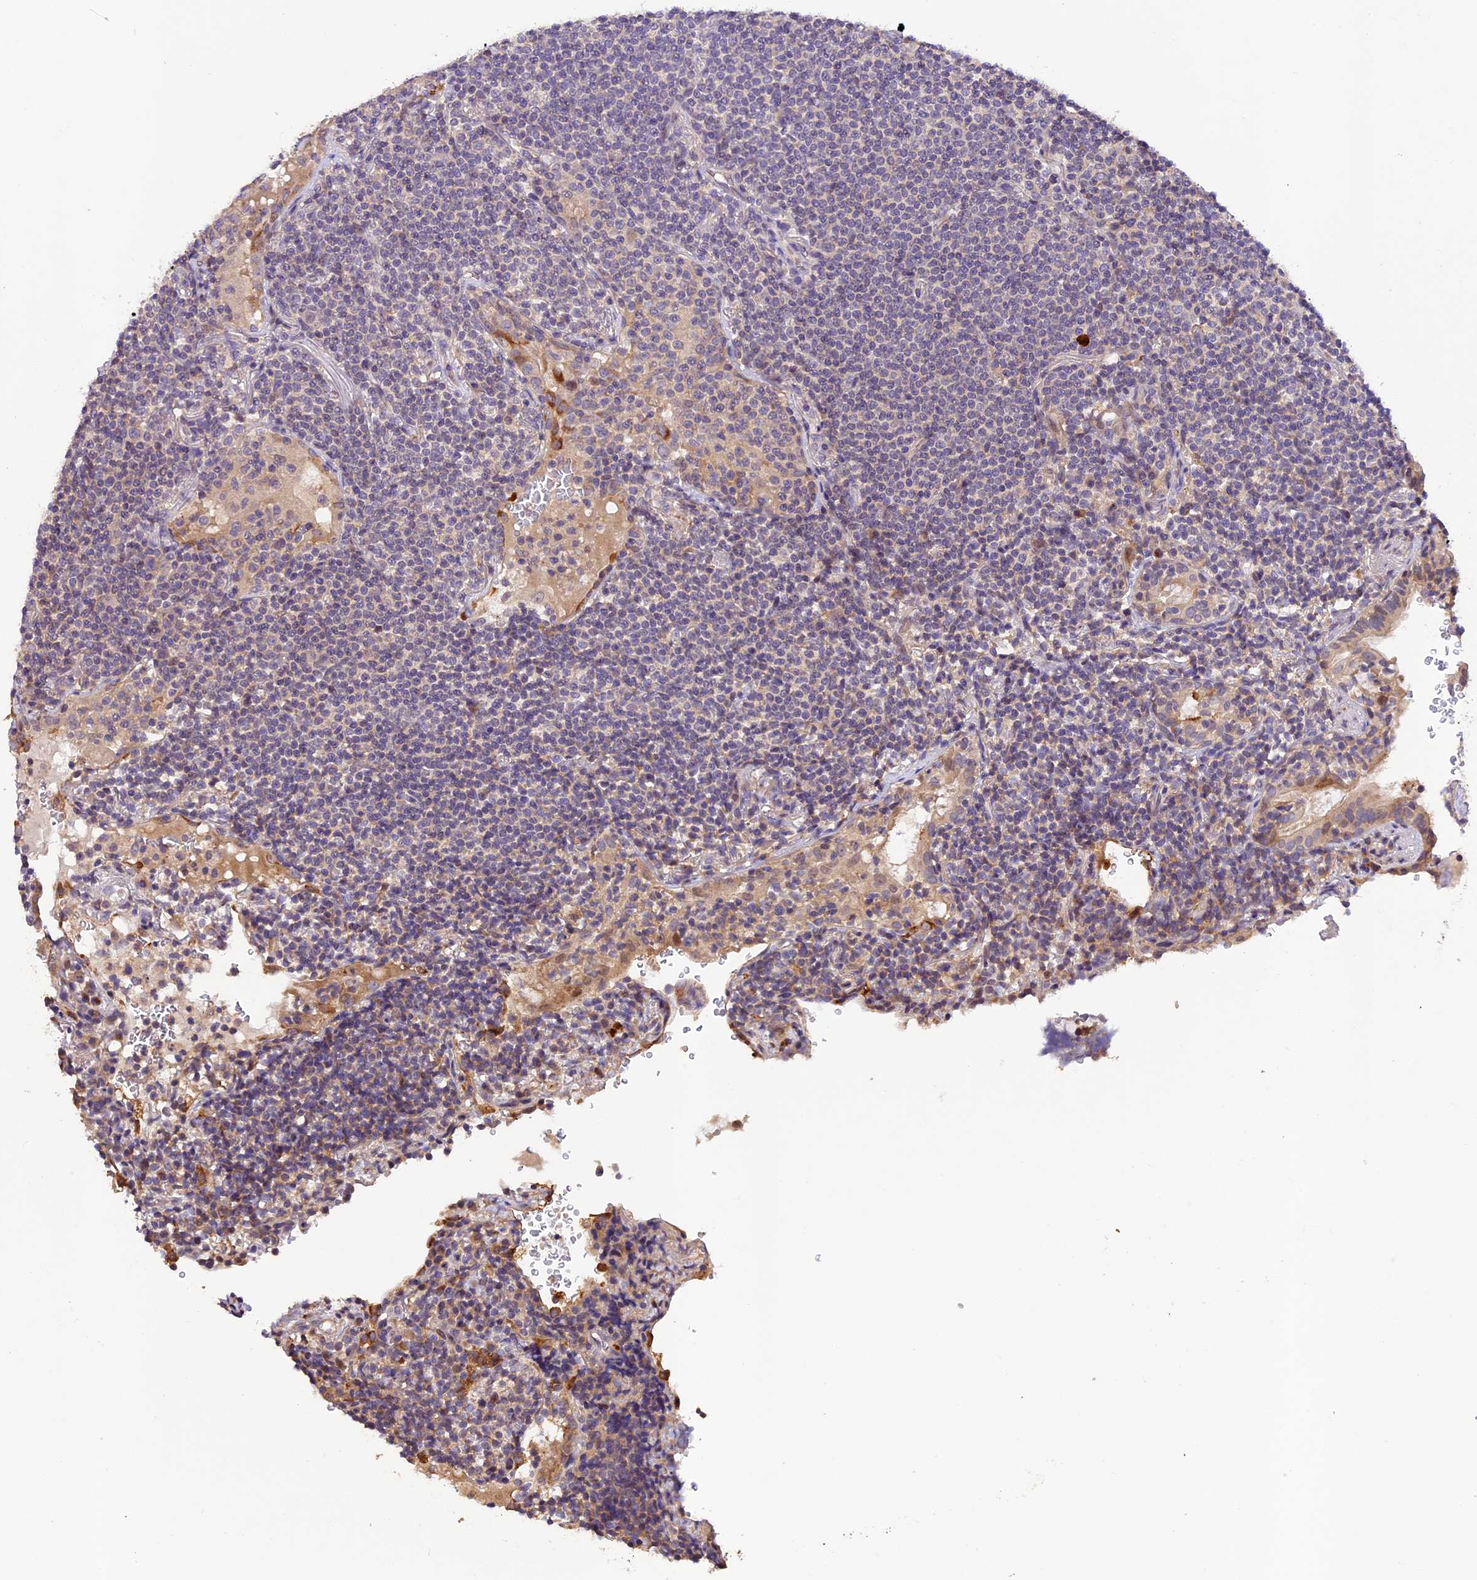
{"staining": {"intensity": "negative", "quantity": "none", "location": "none"}, "tissue": "lymphoma", "cell_type": "Tumor cells", "image_type": "cancer", "snomed": [{"axis": "morphology", "description": "Malignant lymphoma, non-Hodgkin's type, Low grade"}, {"axis": "topography", "description": "Lung"}], "caption": "DAB immunohistochemical staining of lymphoma displays no significant expression in tumor cells.", "gene": "DGKH", "patient": {"sex": "female", "age": 71}}